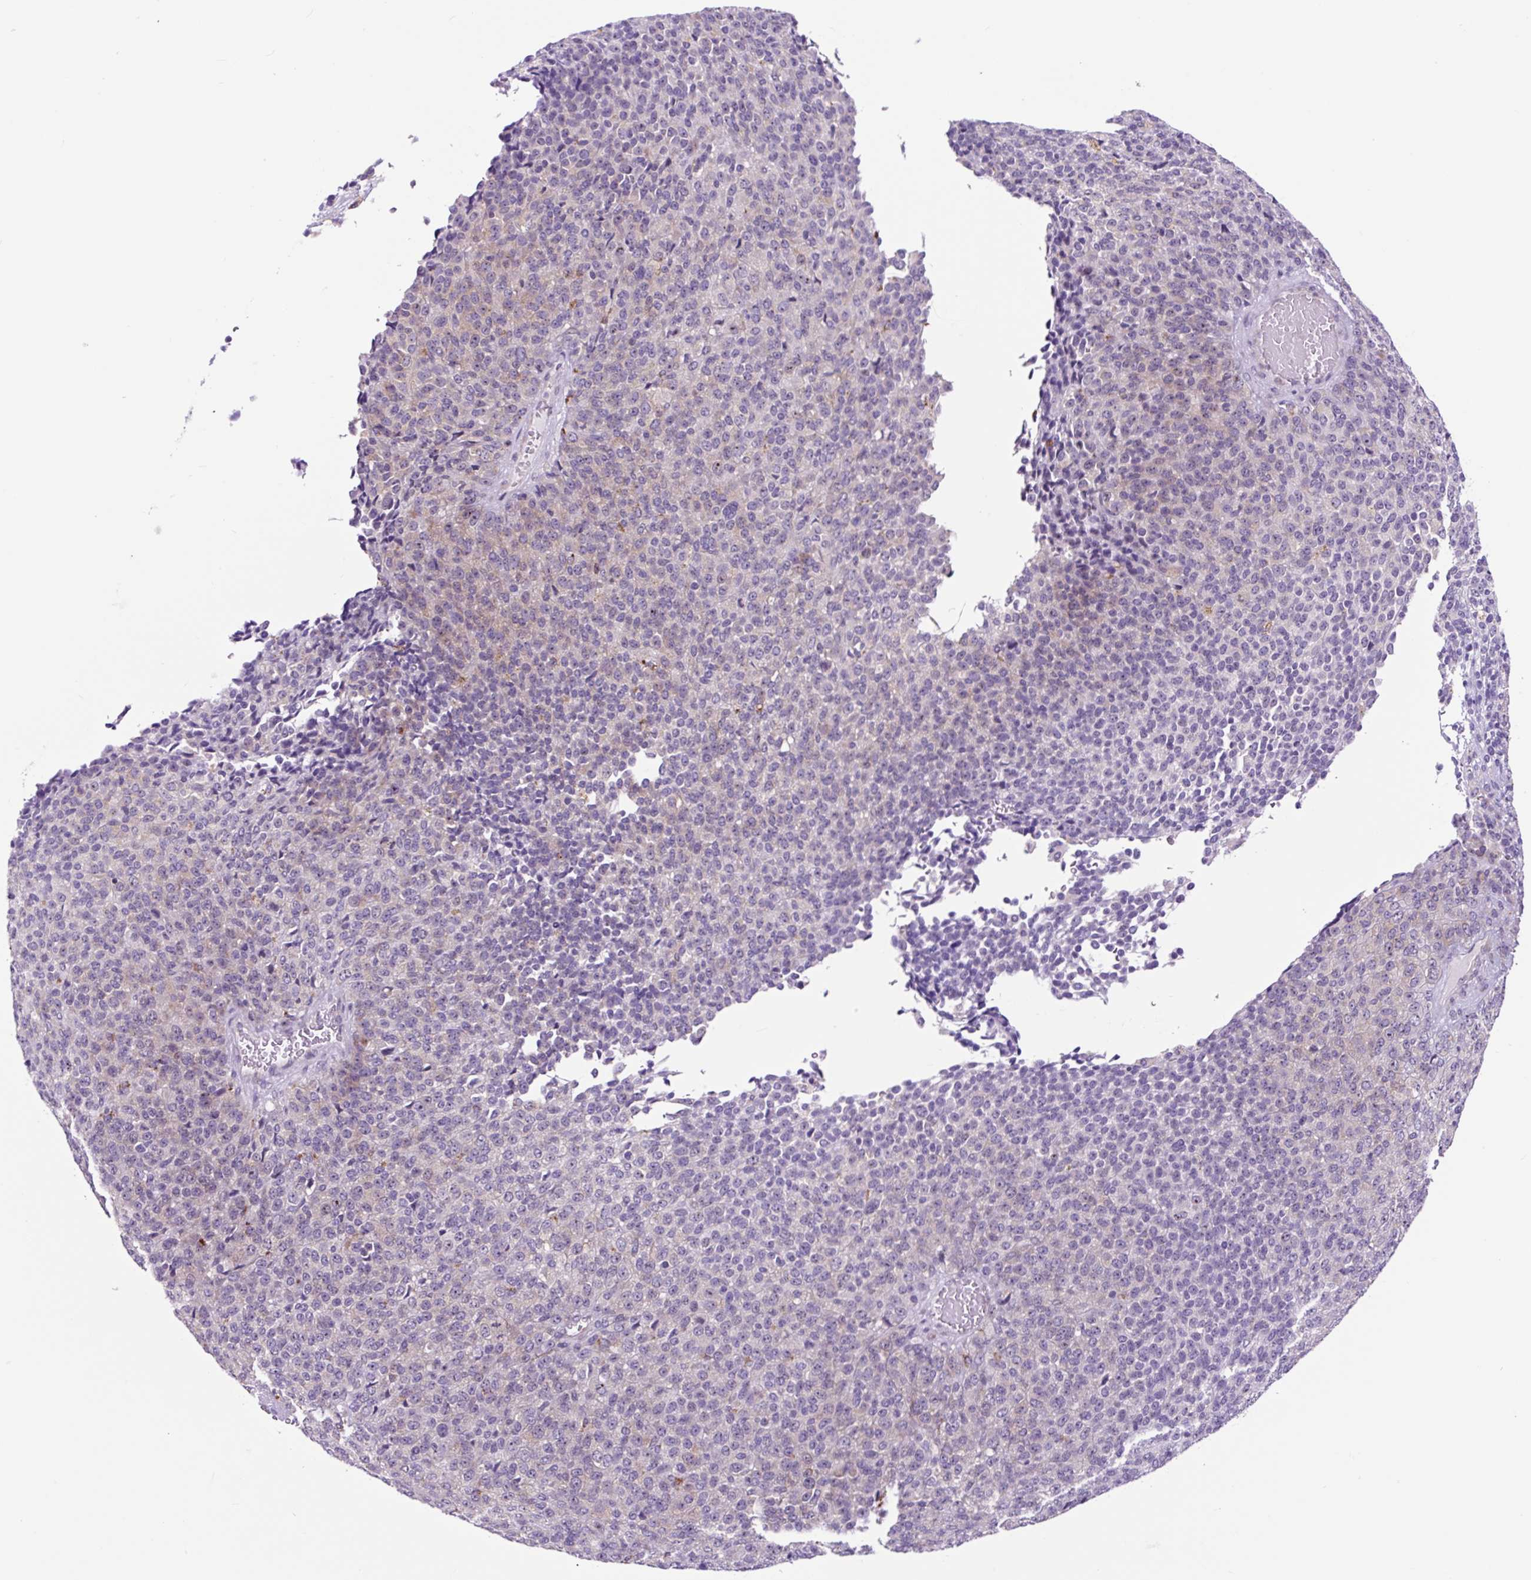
{"staining": {"intensity": "negative", "quantity": "none", "location": "none"}, "tissue": "melanoma", "cell_type": "Tumor cells", "image_type": "cancer", "snomed": [{"axis": "morphology", "description": "Malignant melanoma, Metastatic site"}, {"axis": "topography", "description": "Brain"}], "caption": "Human melanoma stained for a protein using immunohistochemistry (IHC) reveals no positivity in tumor cells.", "gene": "NOM1", "patient": {"sex": "female", "age": 56}}